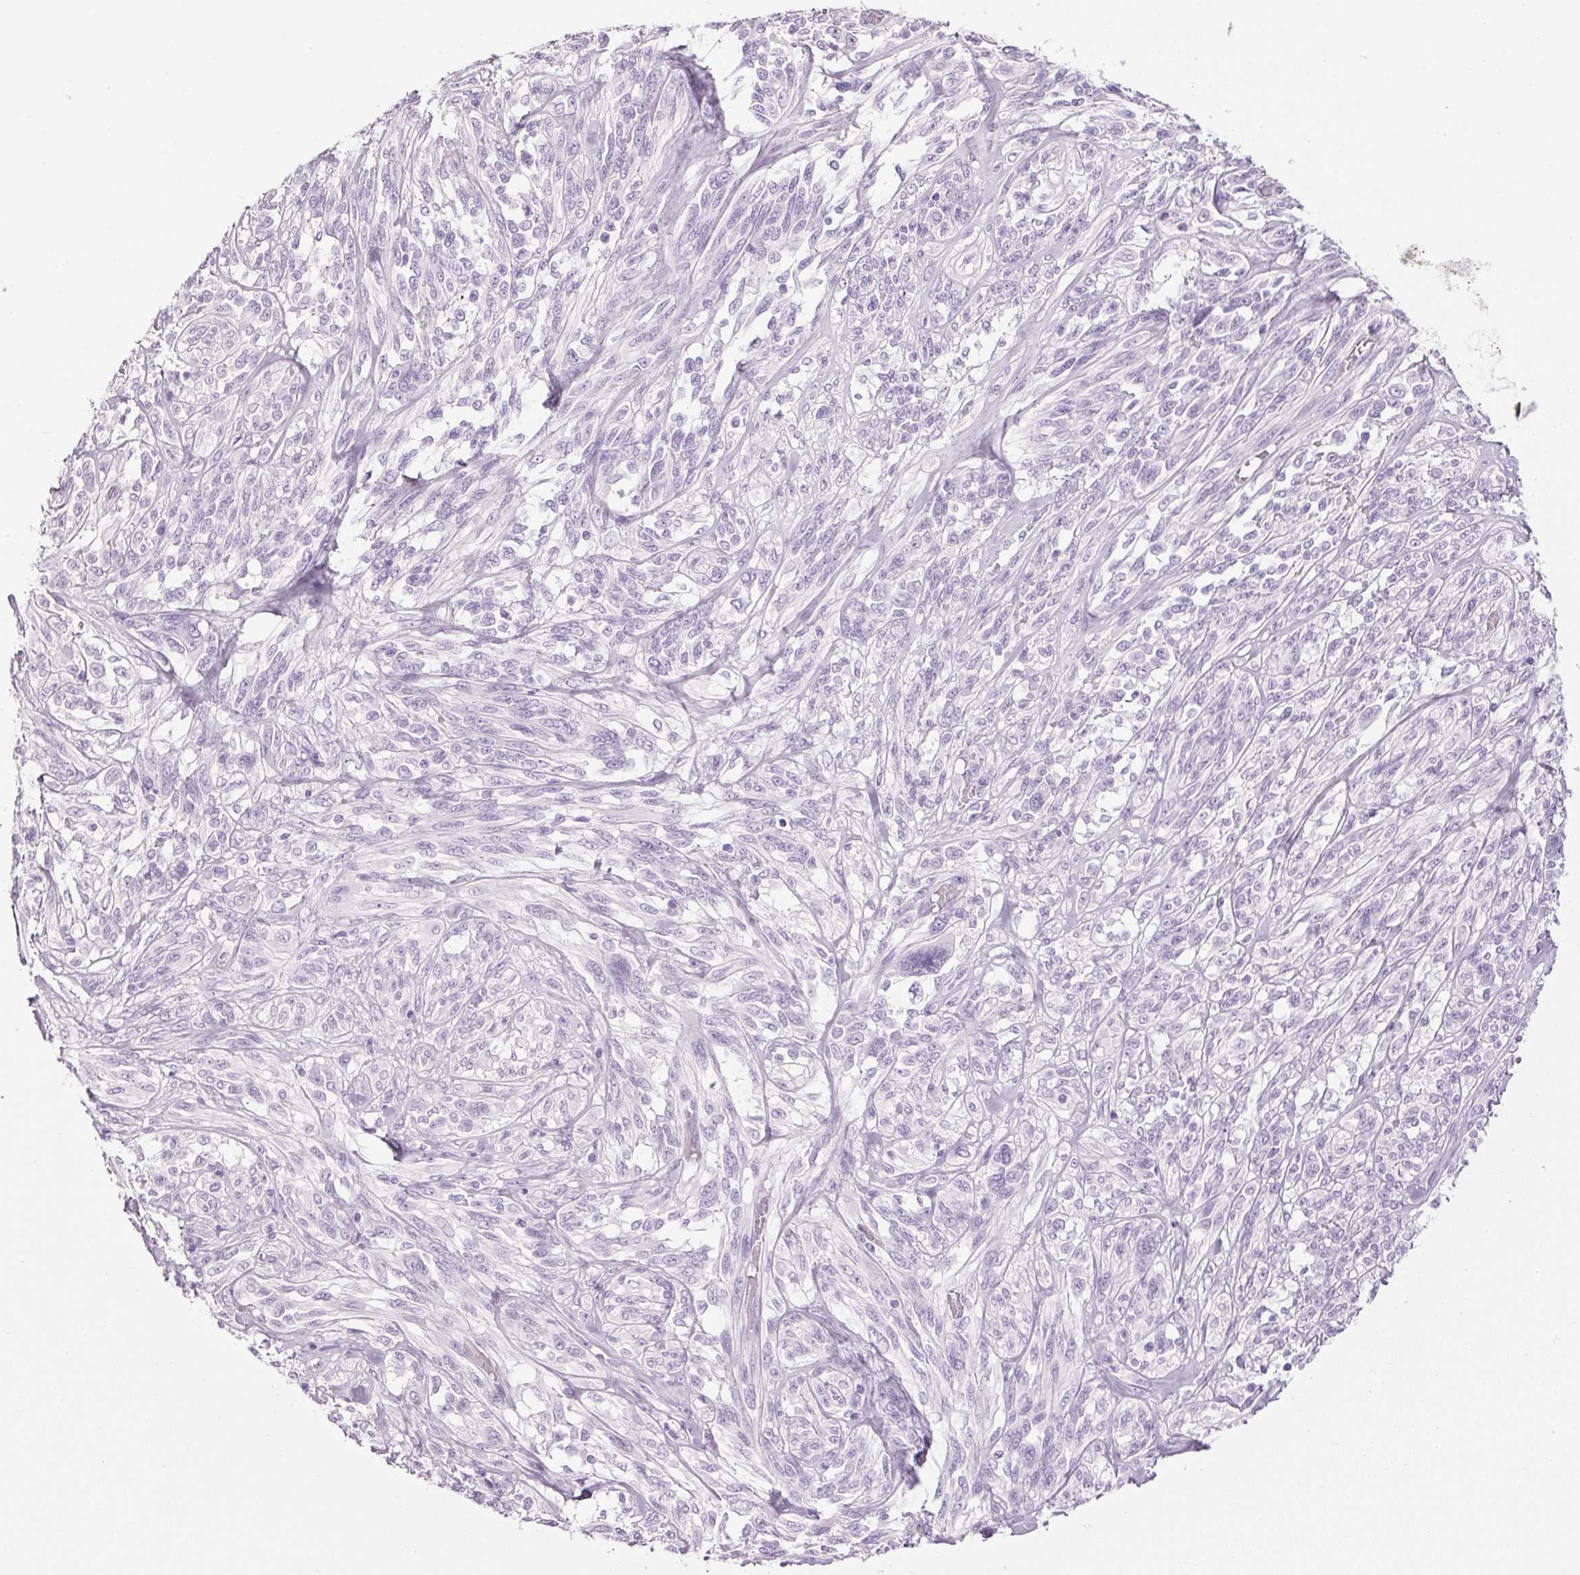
{"staining": {"intensity": "negative", "quantity": "none", "location": "none"}, "tissue": "melanoma", "cell_type": "Tumor cells", "image_type": "cancer", "snomed": [{"axis": "morphology", "description": "Malignant melanoma, NOS"}, {"axis": "topography", "description": "Skin"}], "caption": "Melanoma stained for a protein using IHC demonstrates no staining tumor cells.", "gene": "PPP1R1A", "patient": {"sex": "female", "age": 91}}